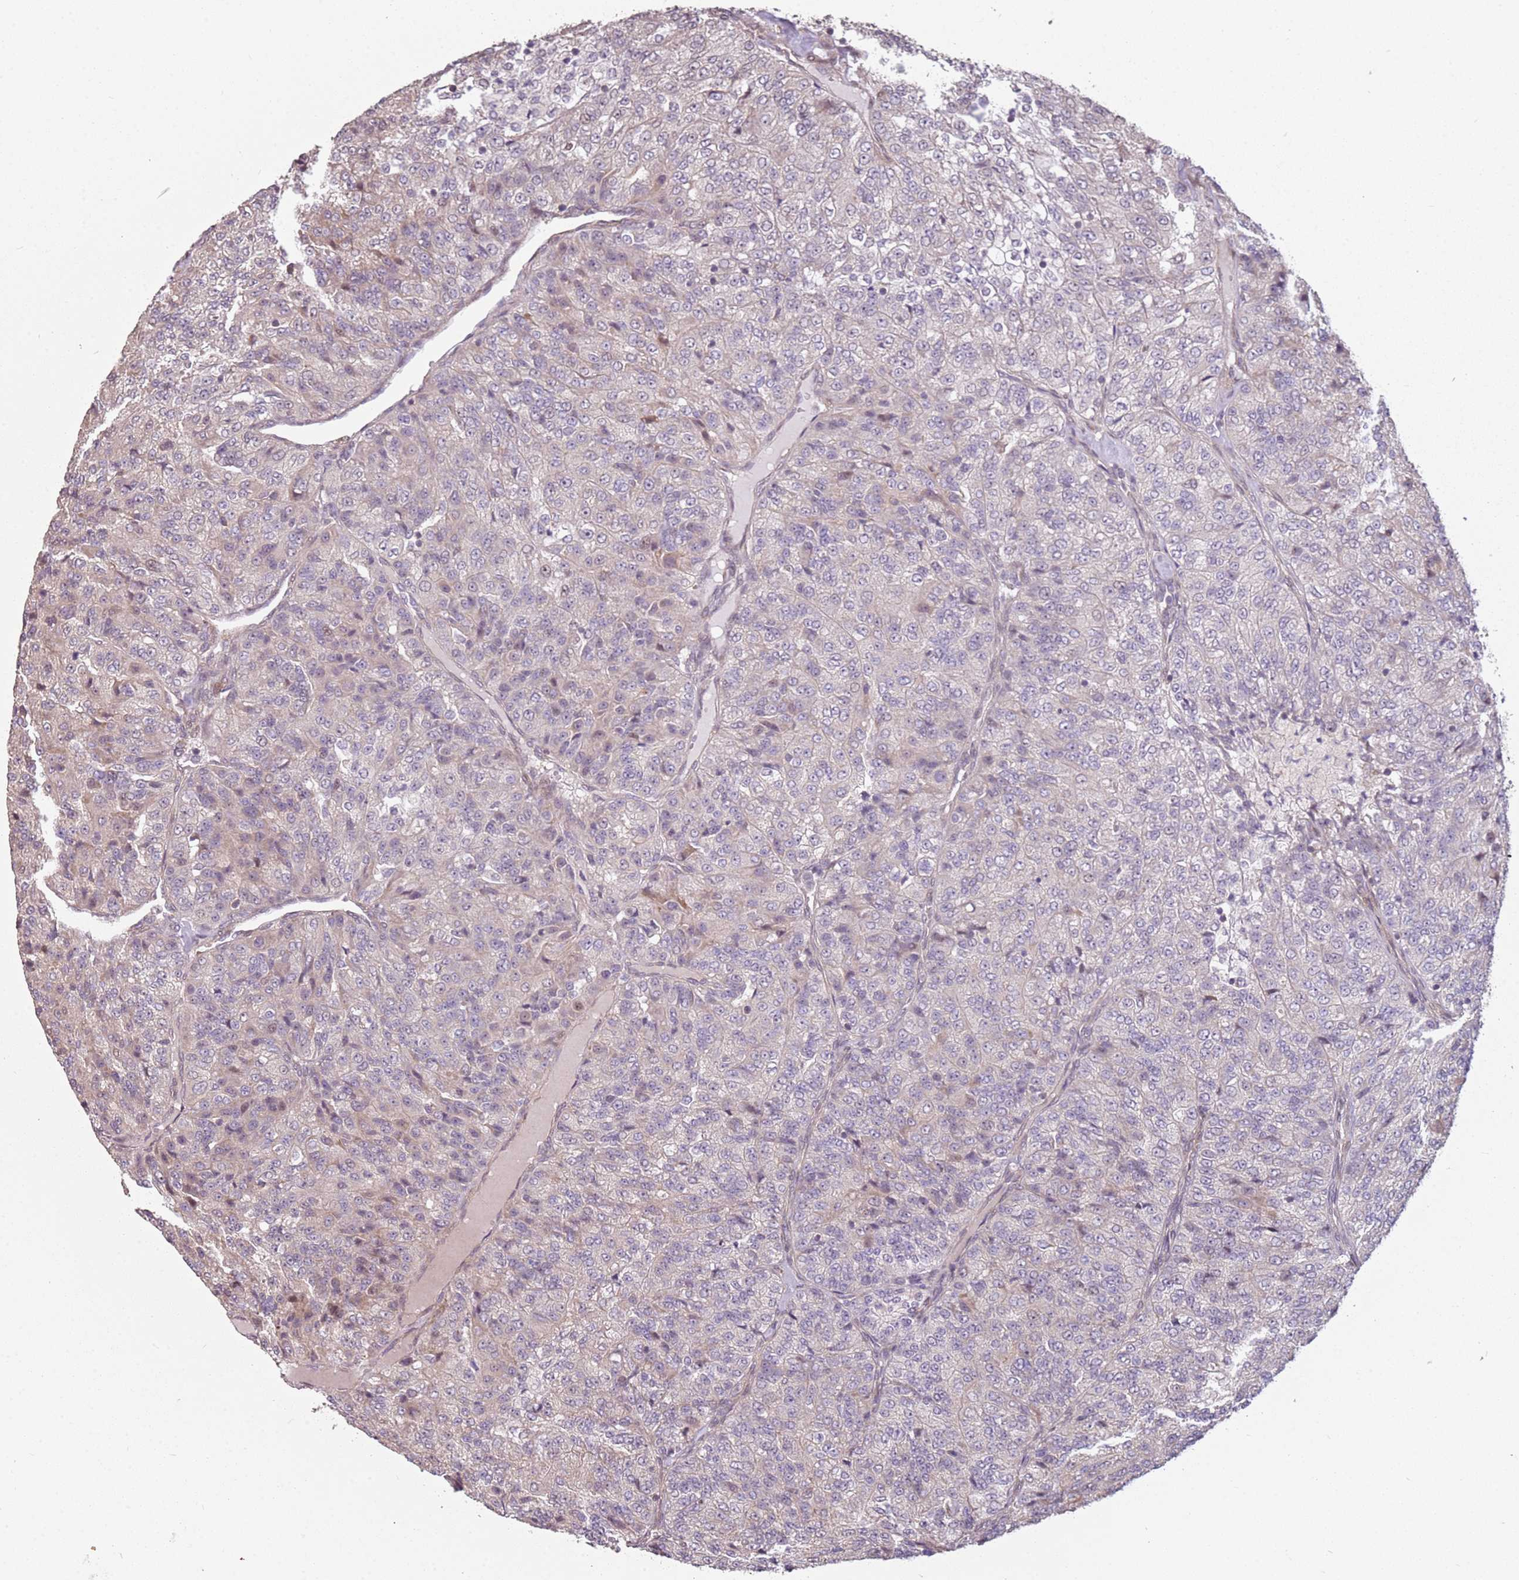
{"staining": {"intensity": "negative", "quantity": "none", "location": "none"}, "tissue": "renal cancer", "cell_type": "Tumor cells", "image_type": "cancer", "snomed": [{"axis": "morphology", "description": "Adenocarcinoma, NOS"}, {"axis": "topography", "description": "Kidney"}], "caption": "Immunohistochemical staining of renal cancer (adenocarcinoma) shows no significant staining in tumor cells. (Stains: DAB (3,3'-diaminobenzidine) IHC with hematoxylin counter stain, Microscopy: brightfield microscopy at high magnification).", "gene": "CHURC1", "patient": {"sex": "female", "age": 63}}